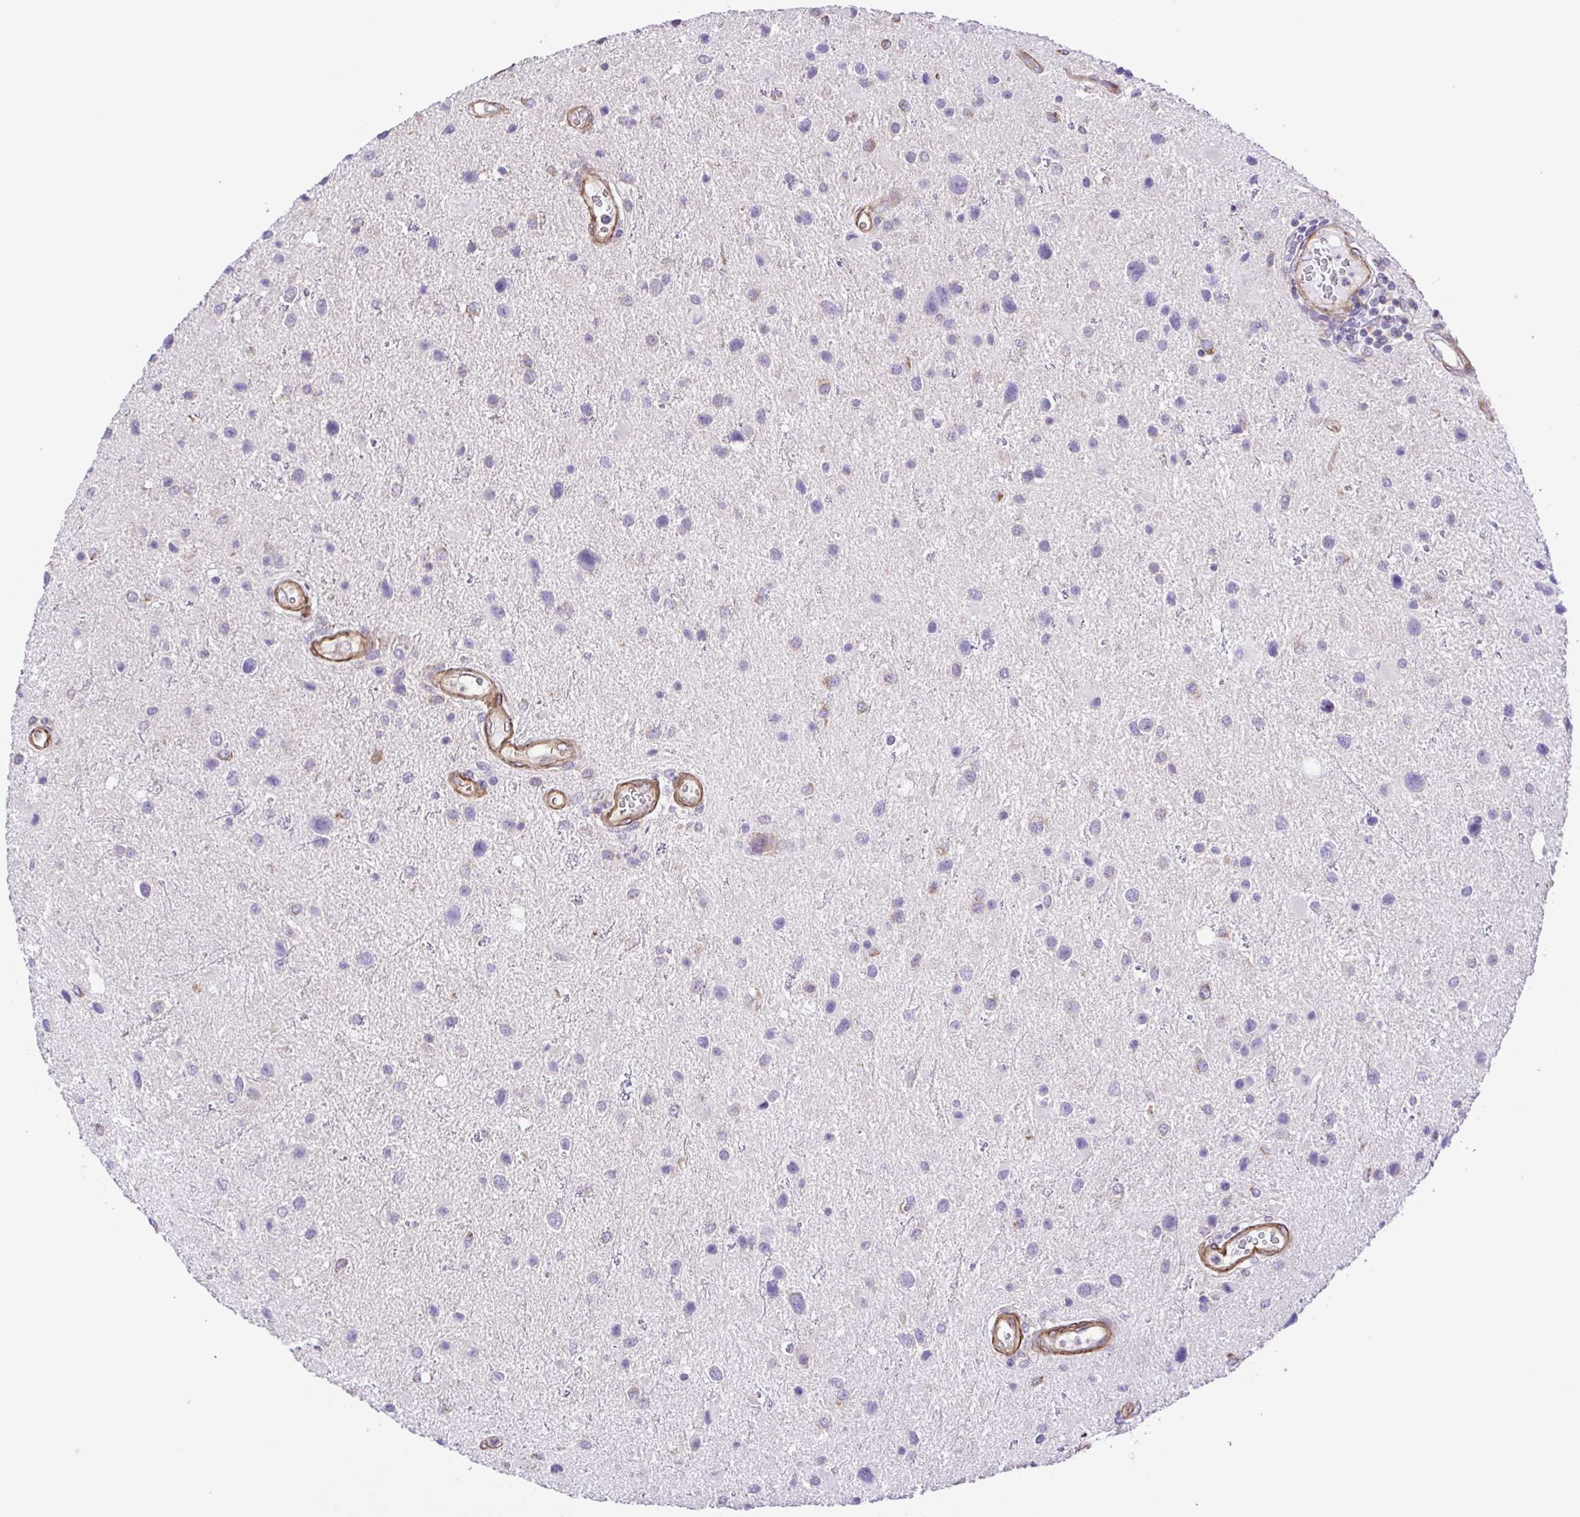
{"staining": {"intensity": "negative", "quantity": "none", "location": "none"}, "tissue": "glioma", "cell_type": "Tumor cells", "image_type": "cancer", "snomed": [{"axis": "morphology", "description": "Glioma, malignant, Low grade"}, {"axis": "topography", "description": "Brain"}], "caption": "This is an IHC histopathology image of malignant low-grade glioma. There is no positivity in tumor cells.", "gene": "FLT1", "patient": {"sex": "female", "age": 32}}